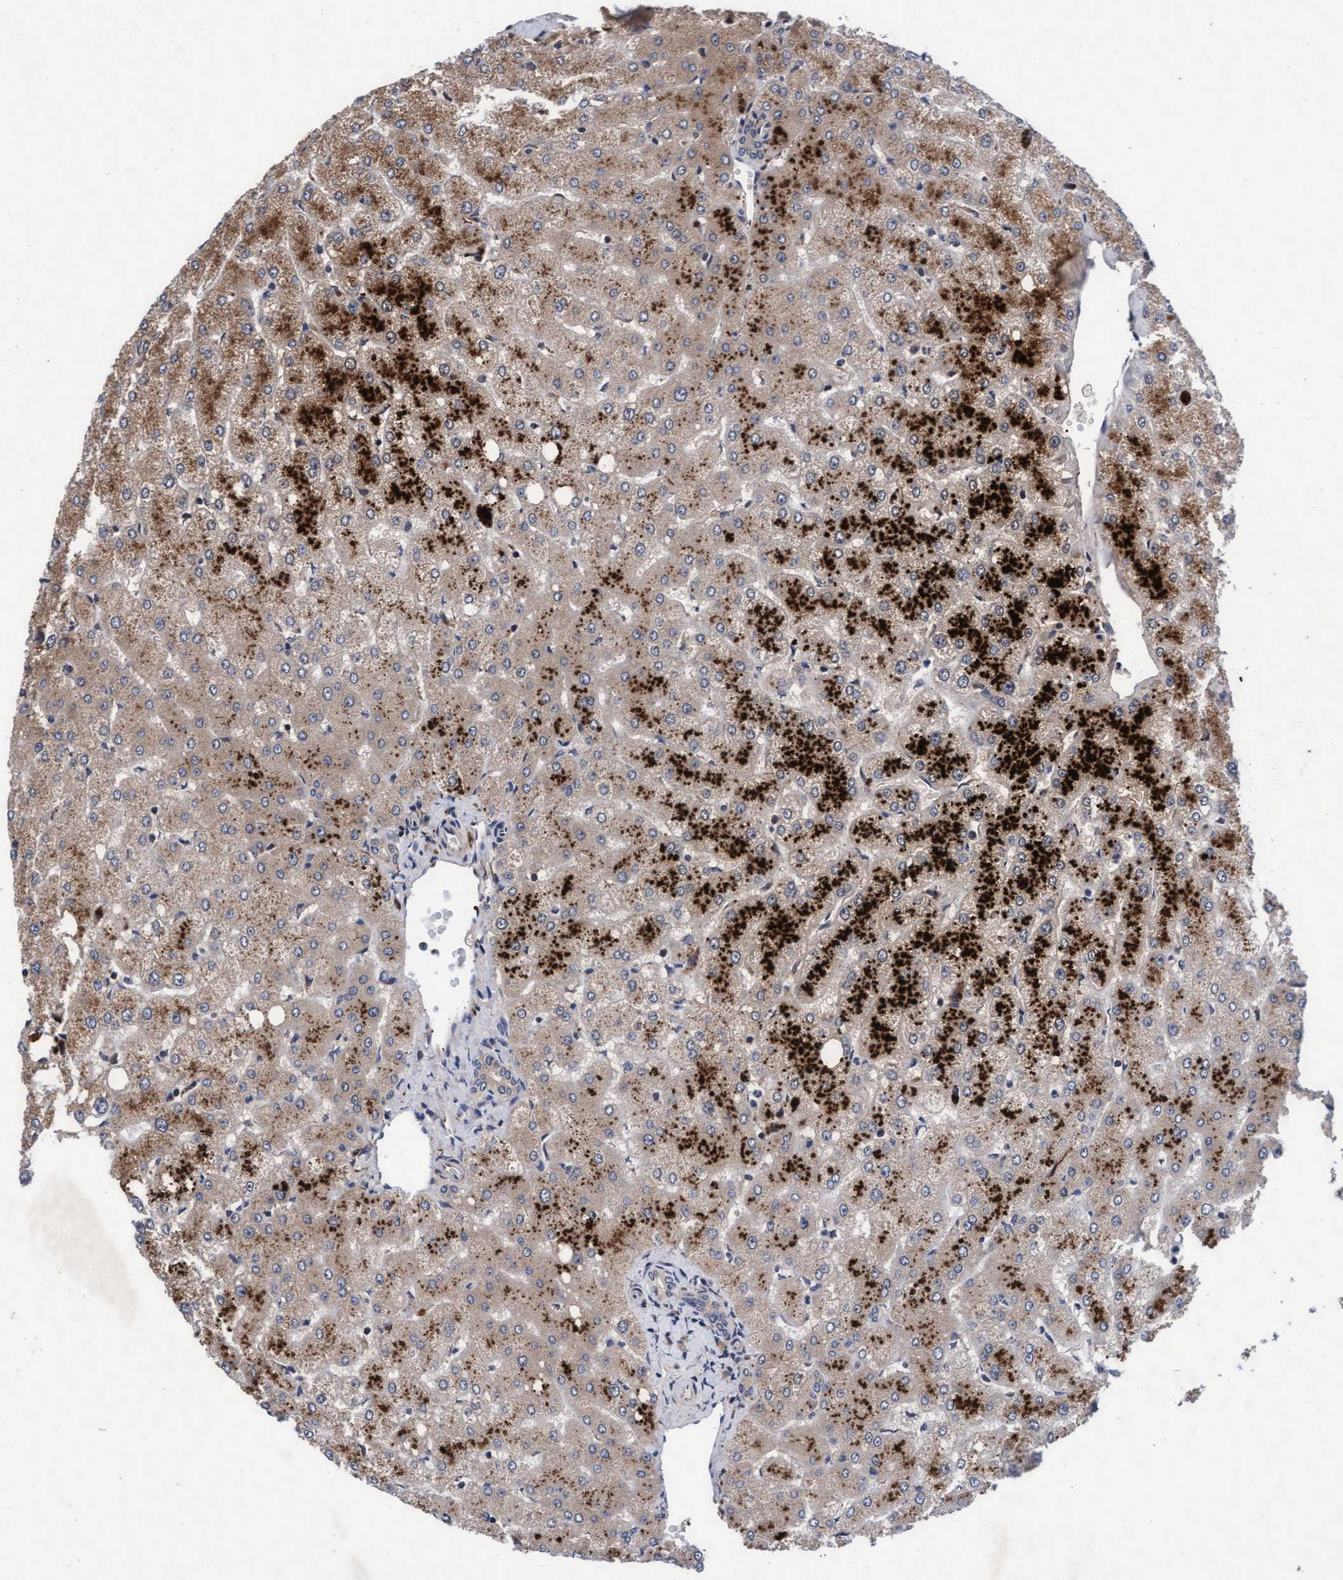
{"staining": {"intensity": "weak", "quantity": "25%-75%", "location": "cytoplasmic/membranous"}, "tissue": "liver", "cell_type": "Cholangiocytes", "image_type": "normal", "snomed": [{"axis": "morphology", "description": "Normal tissue, NOS"}, {"axis": "topography", "description": "Liver"}], "caption": "Immunohistochemical staining of benign human liver displays weak cytoplasmic/membranous protein positivity in about 25%-75% of cholangiocytes. The protein is stained brown, and the nuclei are stained in blue (DAB (3,3'-diaminobenzidine) IHC with brightfield microscopy, high magnification).", "gene": "EFCAB13", "patient": {"sex": "female", "age": 54}}